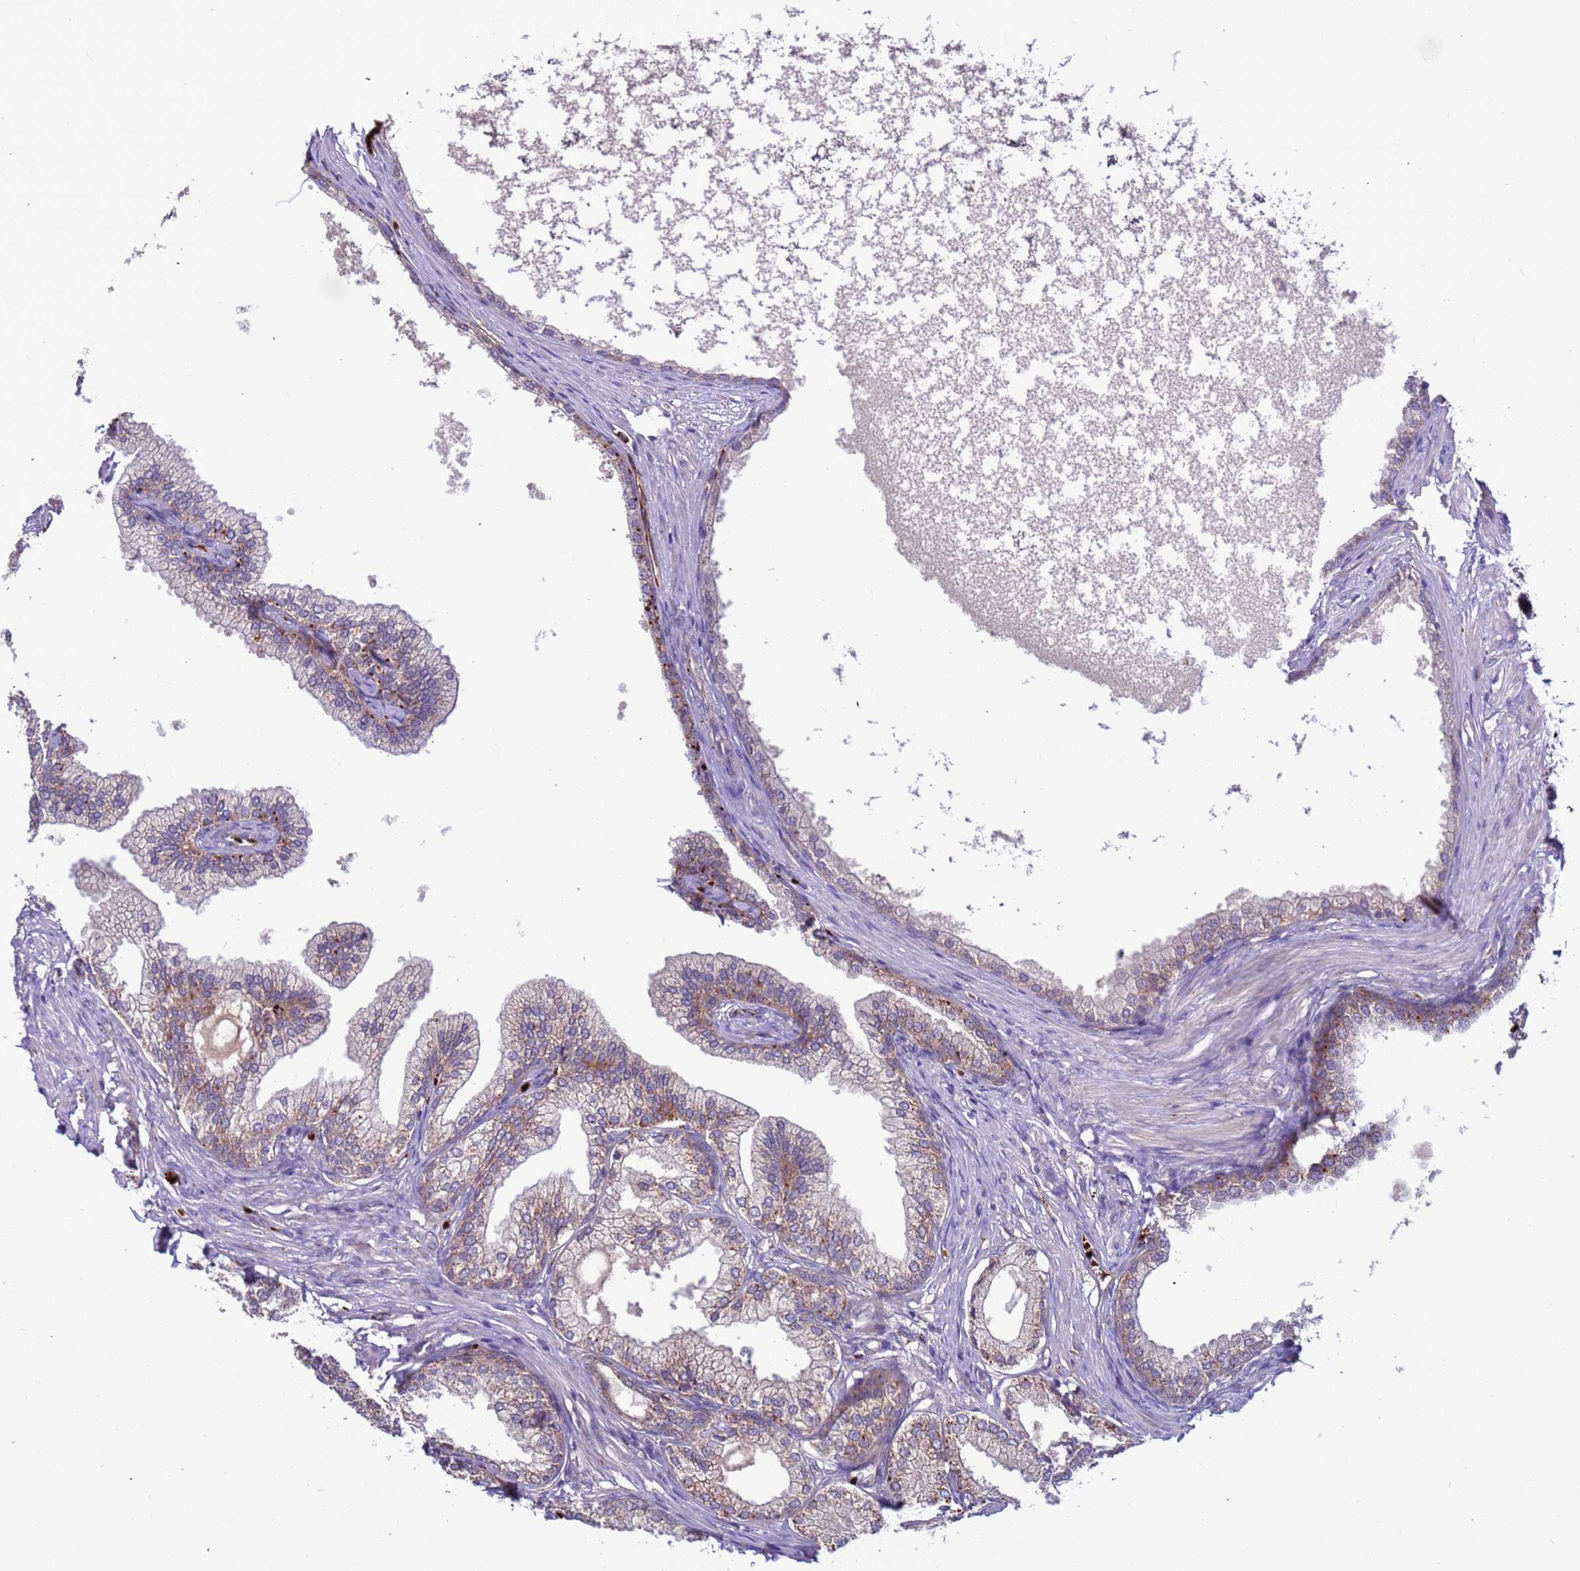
{"staining": {"intensity": "moderate", "quantity": "25%-75%", "location": "cytoplasmic/membranous"}, "tissue": "prostate", "cell_type": "Glandular cells", "image_type": "normal", "snomed": [{"axis": "morphology", "description": "Normal tissue, NOS"}, {"axis": "morphology", "description": "Urothelial carcinoma, Low grade"}, {"axis": "topography", "description": "Urinary bladder"}, {"axis": "topography", "description": "Prostate"}], "caption": "Immunohistochemical staining of normal human prostate shows moderate cytoplasmic/membranous protein expression in approximately 25%-75% of glandular cells.", "gene": "VPS36", "patient": {"sex": "male", "age": 60}}